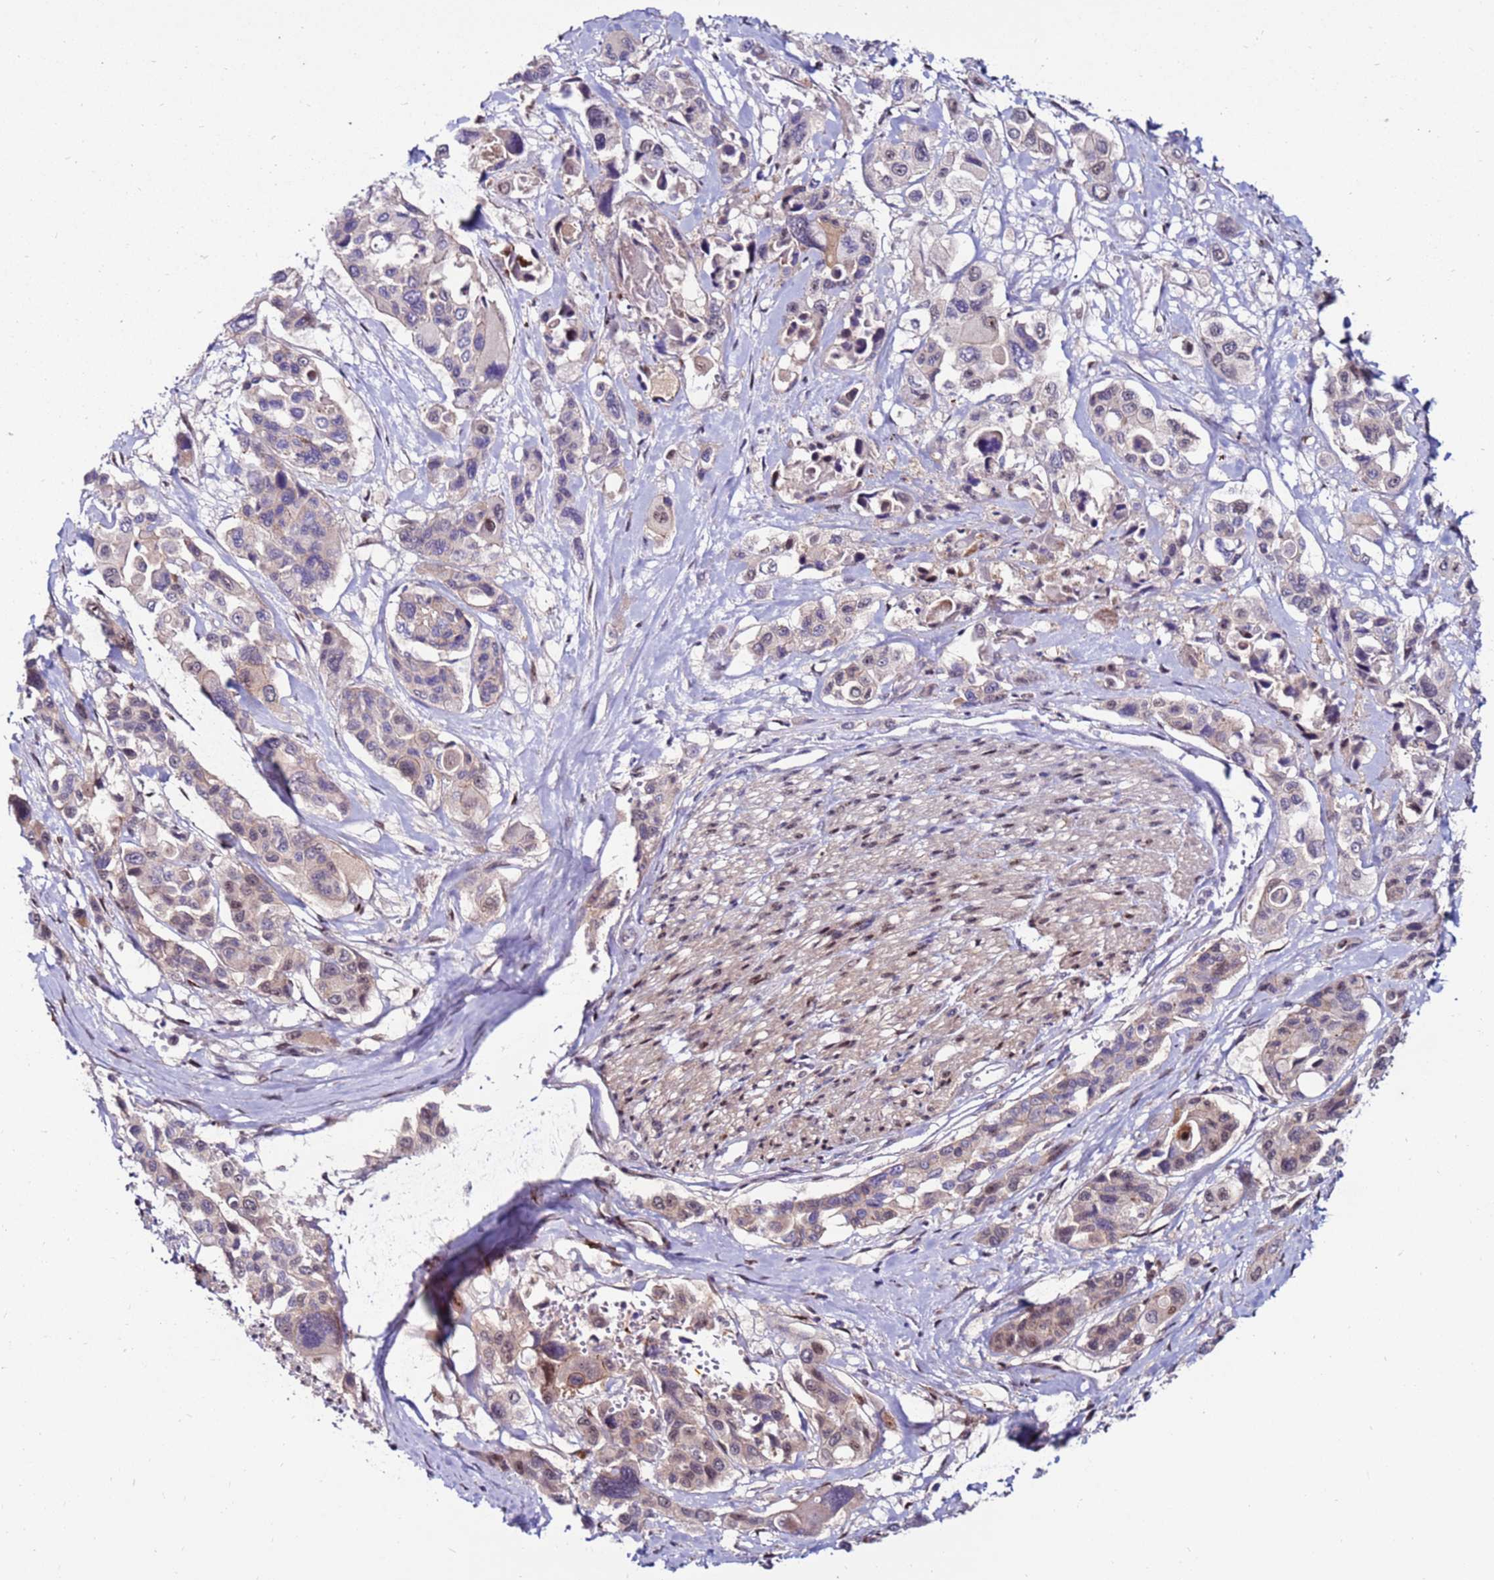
{"staining": {"intensity": "moderate", "quantity": "<25%", "location": "nuclear"}, "tissue": "pancreatic cancer", "cell_type": "Tumor cells", "image_type": "cancer", "snomed": [{"axis": "morphology", "description": "Adenocarcinoma, NOS"}, {"axis": "topography", "description": "Pancreas"}], "caption": "Human pancreatic cancer stained for a protein (brown) shows moderate nuclear positive positivity in approximately <25% of tumor cells.", "gene": "KPNA4", "patient": {"sex": "male", "age": 92}}